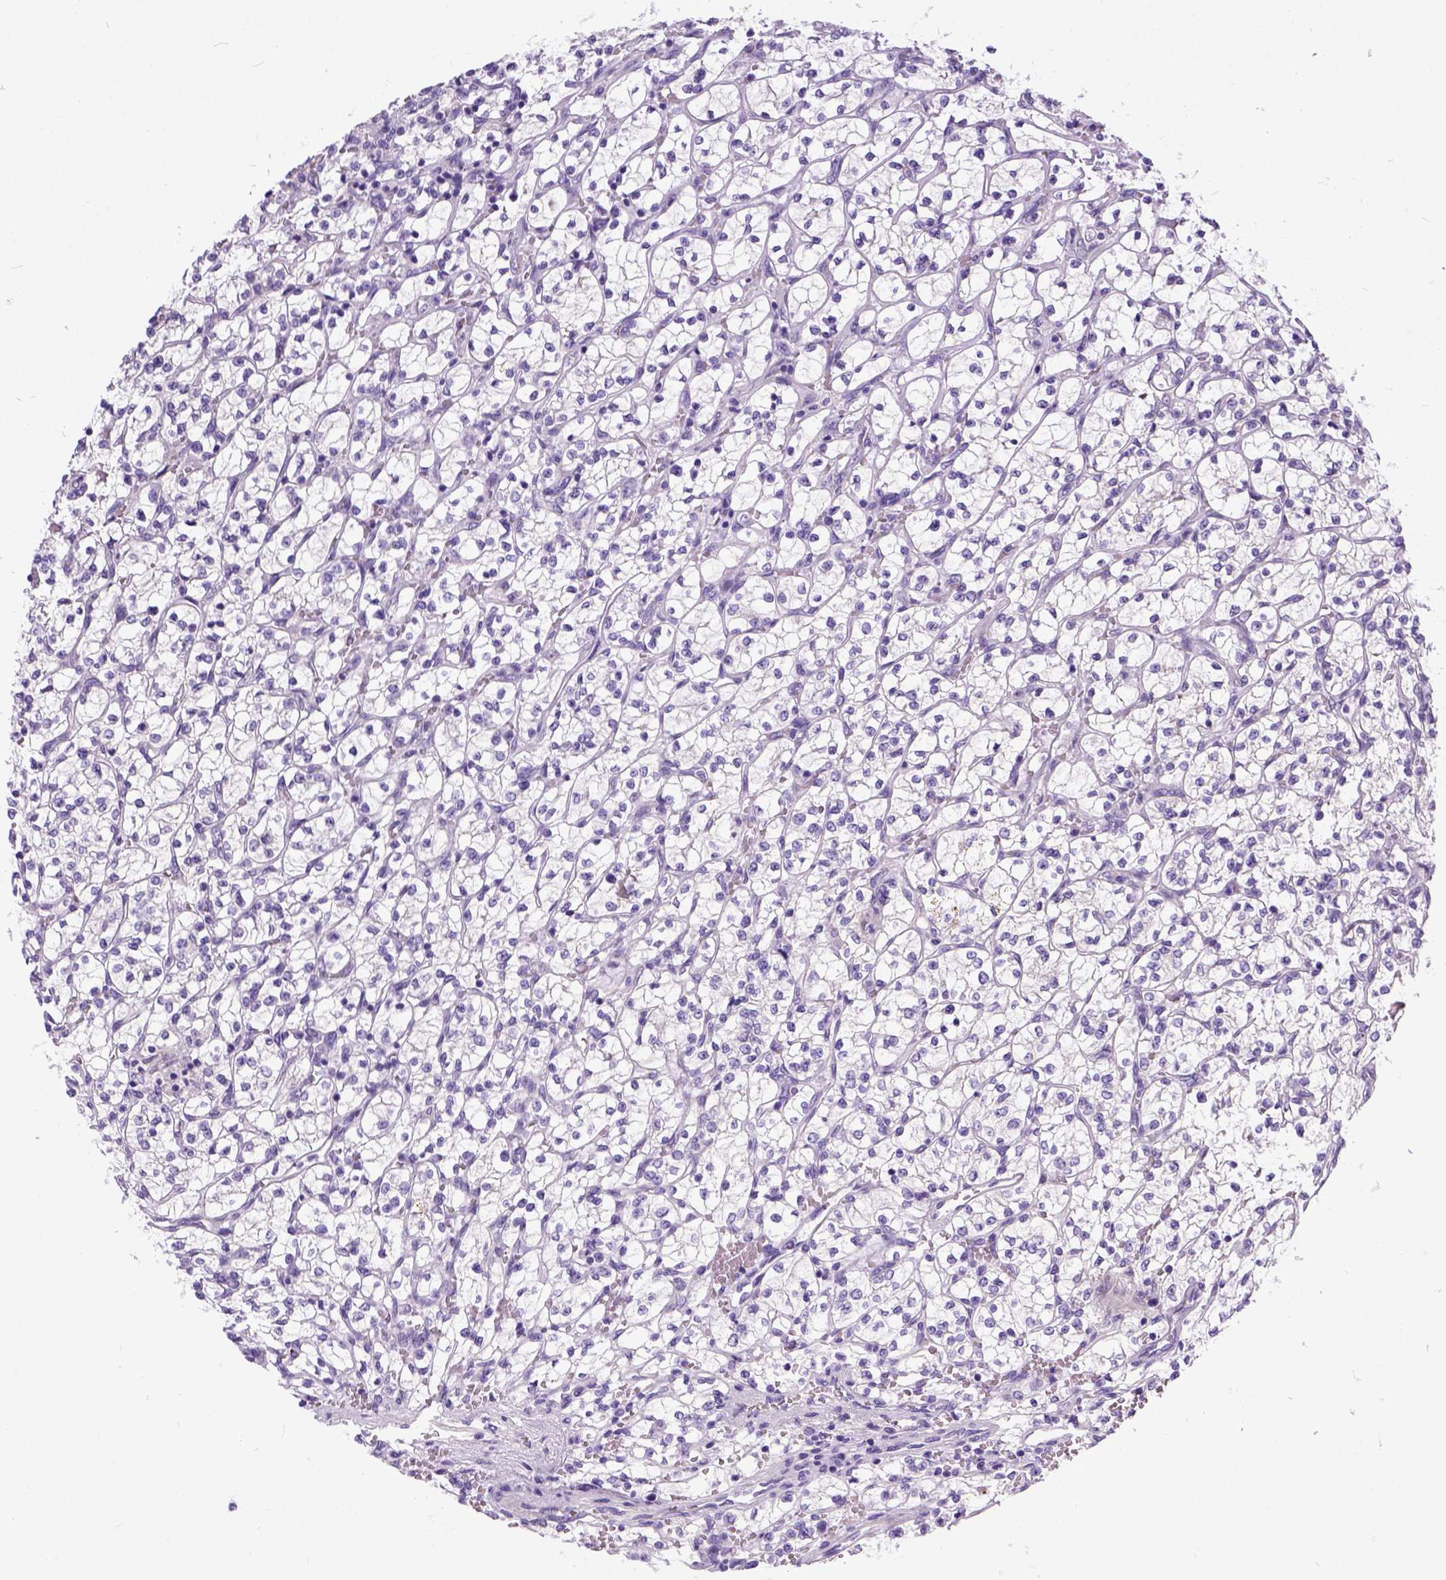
{"staining": {"intensity": "negative", "quantity": "none", "location": "none"}, "tissue": "renal cancer", "cell_type": "Tumor cells", "image_type": "cancer", "snomed": [{"axis": "morphology", "description": "Adenocarcinoma, NOS"}, {"axis": "topography", "description": "Kidney"}], "caption": "The micrograph exhibits no significant staining in tumor cells of renal cancer.", "gene": "NEK5", "patient": {"sex": "female", "age": 64}}